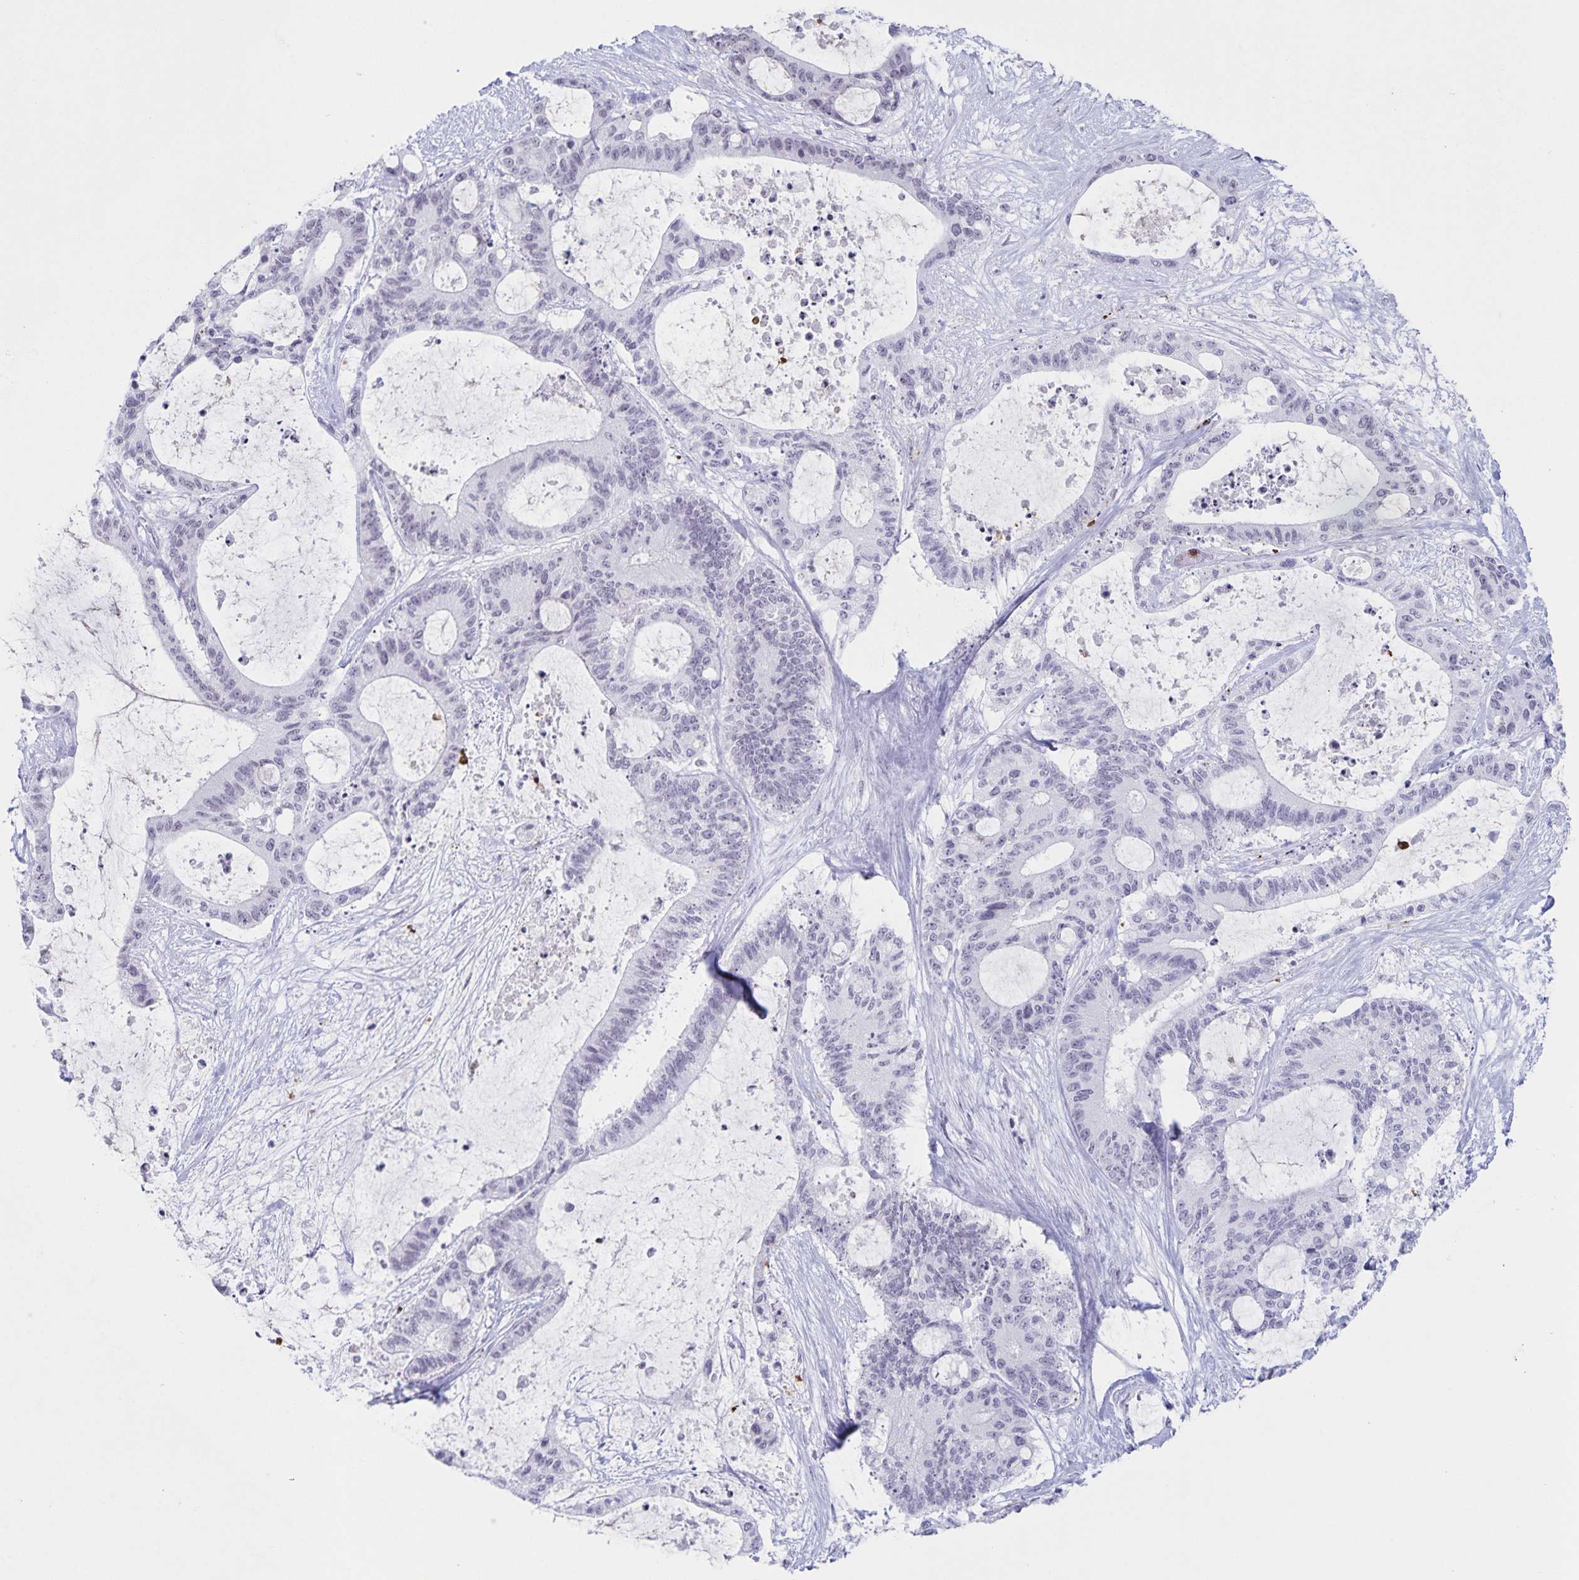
{"staining": {"intensity": "negative", "quantity": "none", "location": "none"}, "tissue": "liver cancer", "cell_type": "Tumor cells", "image_type": "cancer", "snomed": [{"axis": "morphology", "description": "Normal tissue, NOS"}, {"axis": "morphology", "description": "Cholangiocarcinoma"}, {"axis": "topography", "description": "Liver"}, {"axis": "topography", "description": "Peripheral nerve tissue"}], "caption": "Immunohistochemistry image of neoplastic tissue: human liver cholangiocarcinoma stained with DAB (3,3'-diaminobenzidine) reveals no significant protein expression in tumor cells.", "gene": "LCE6A", "patient": {"sex": "female", "age": 73}}